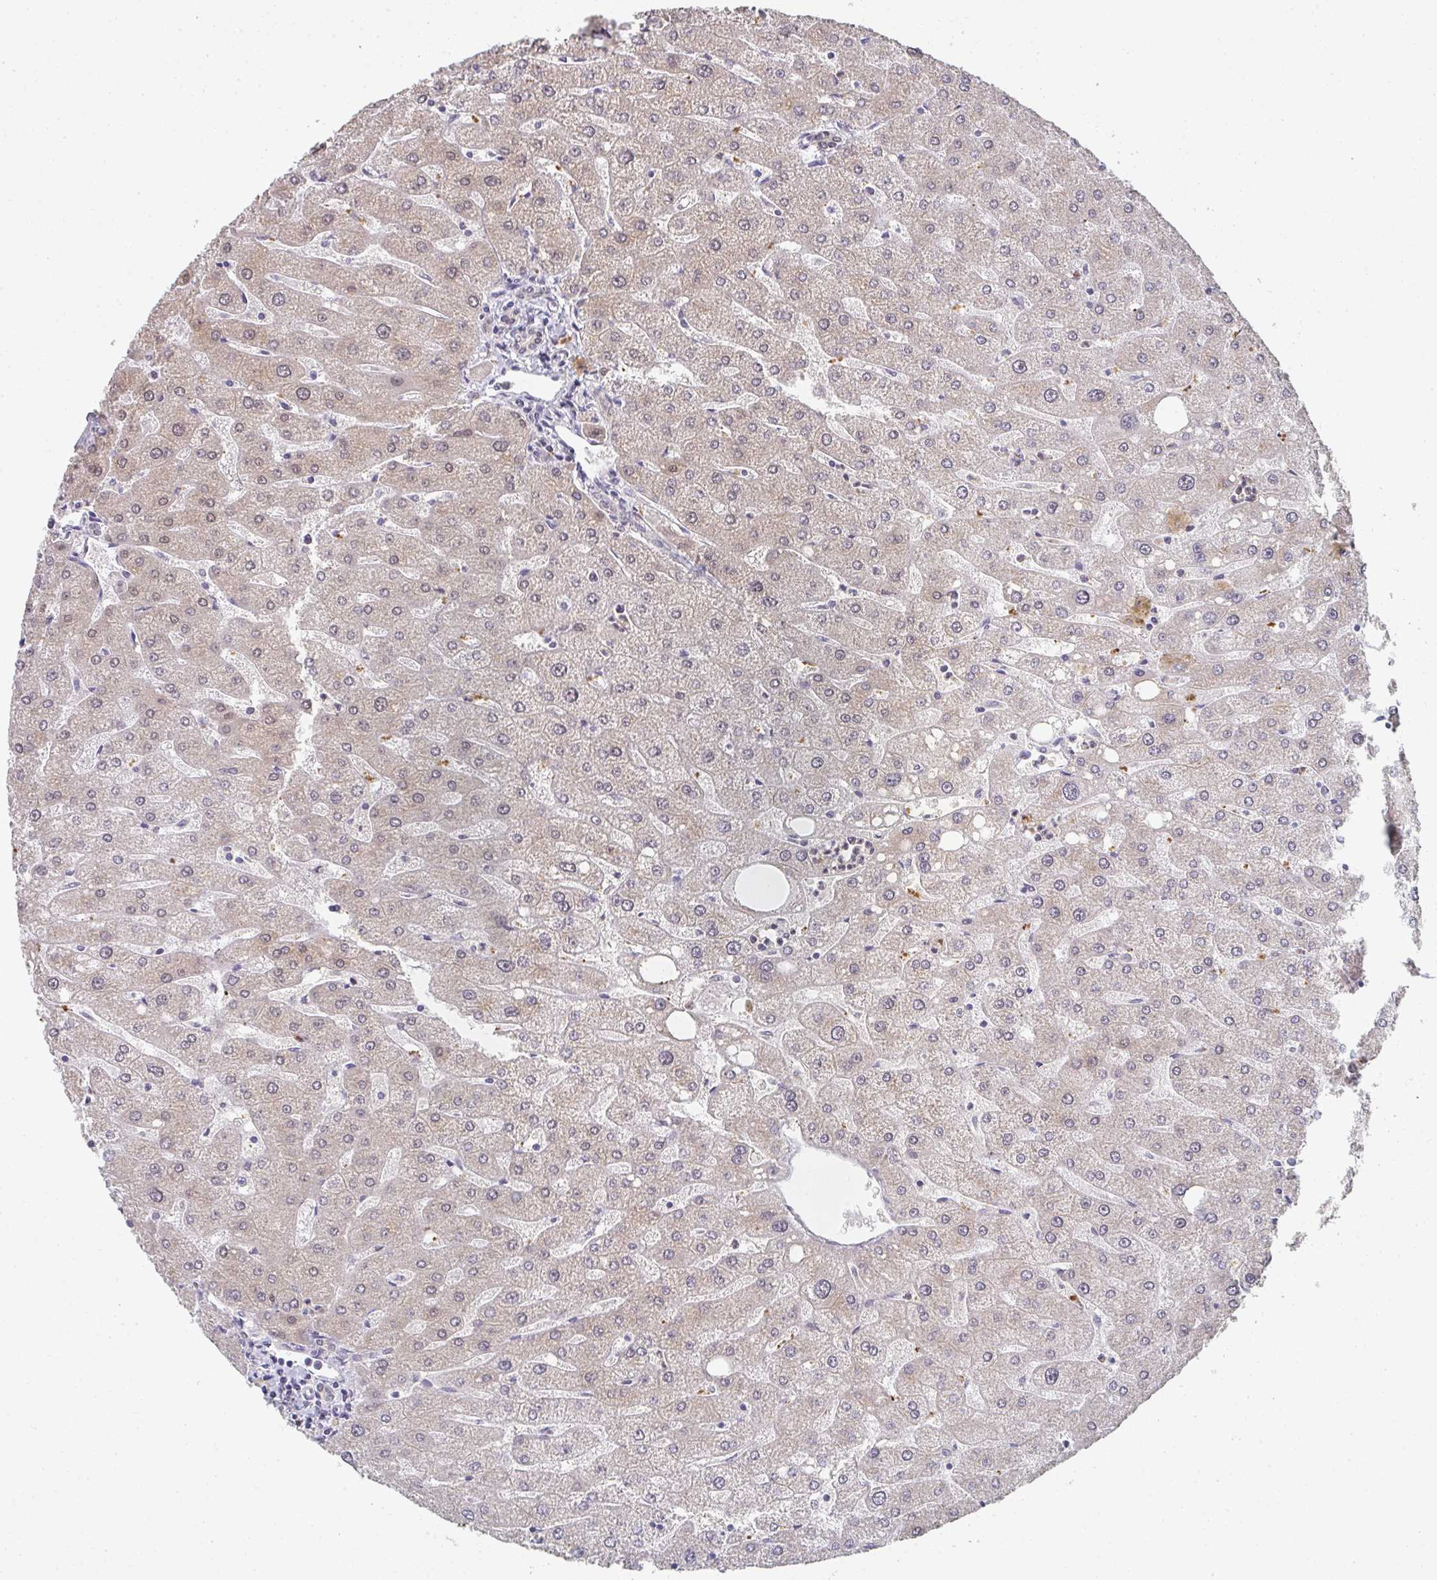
{"staining": {"intensity": "negative", "quantity": "none", "location": "none"}, "tissue": "liver", "cell_type": "Cholangiocytes", "image_type": "normal", "snomed": [{"axis": "morphology", "description": "Normal tissue, NOS"}, {"axis": "topography", "description": "Liver"}], "caption": "DAB immunohistochemical staining of benign human liver shows no significant expression in cholangiocytes.", "gene": "A1CF", "patient": {"sex": "male", "age": 67}}